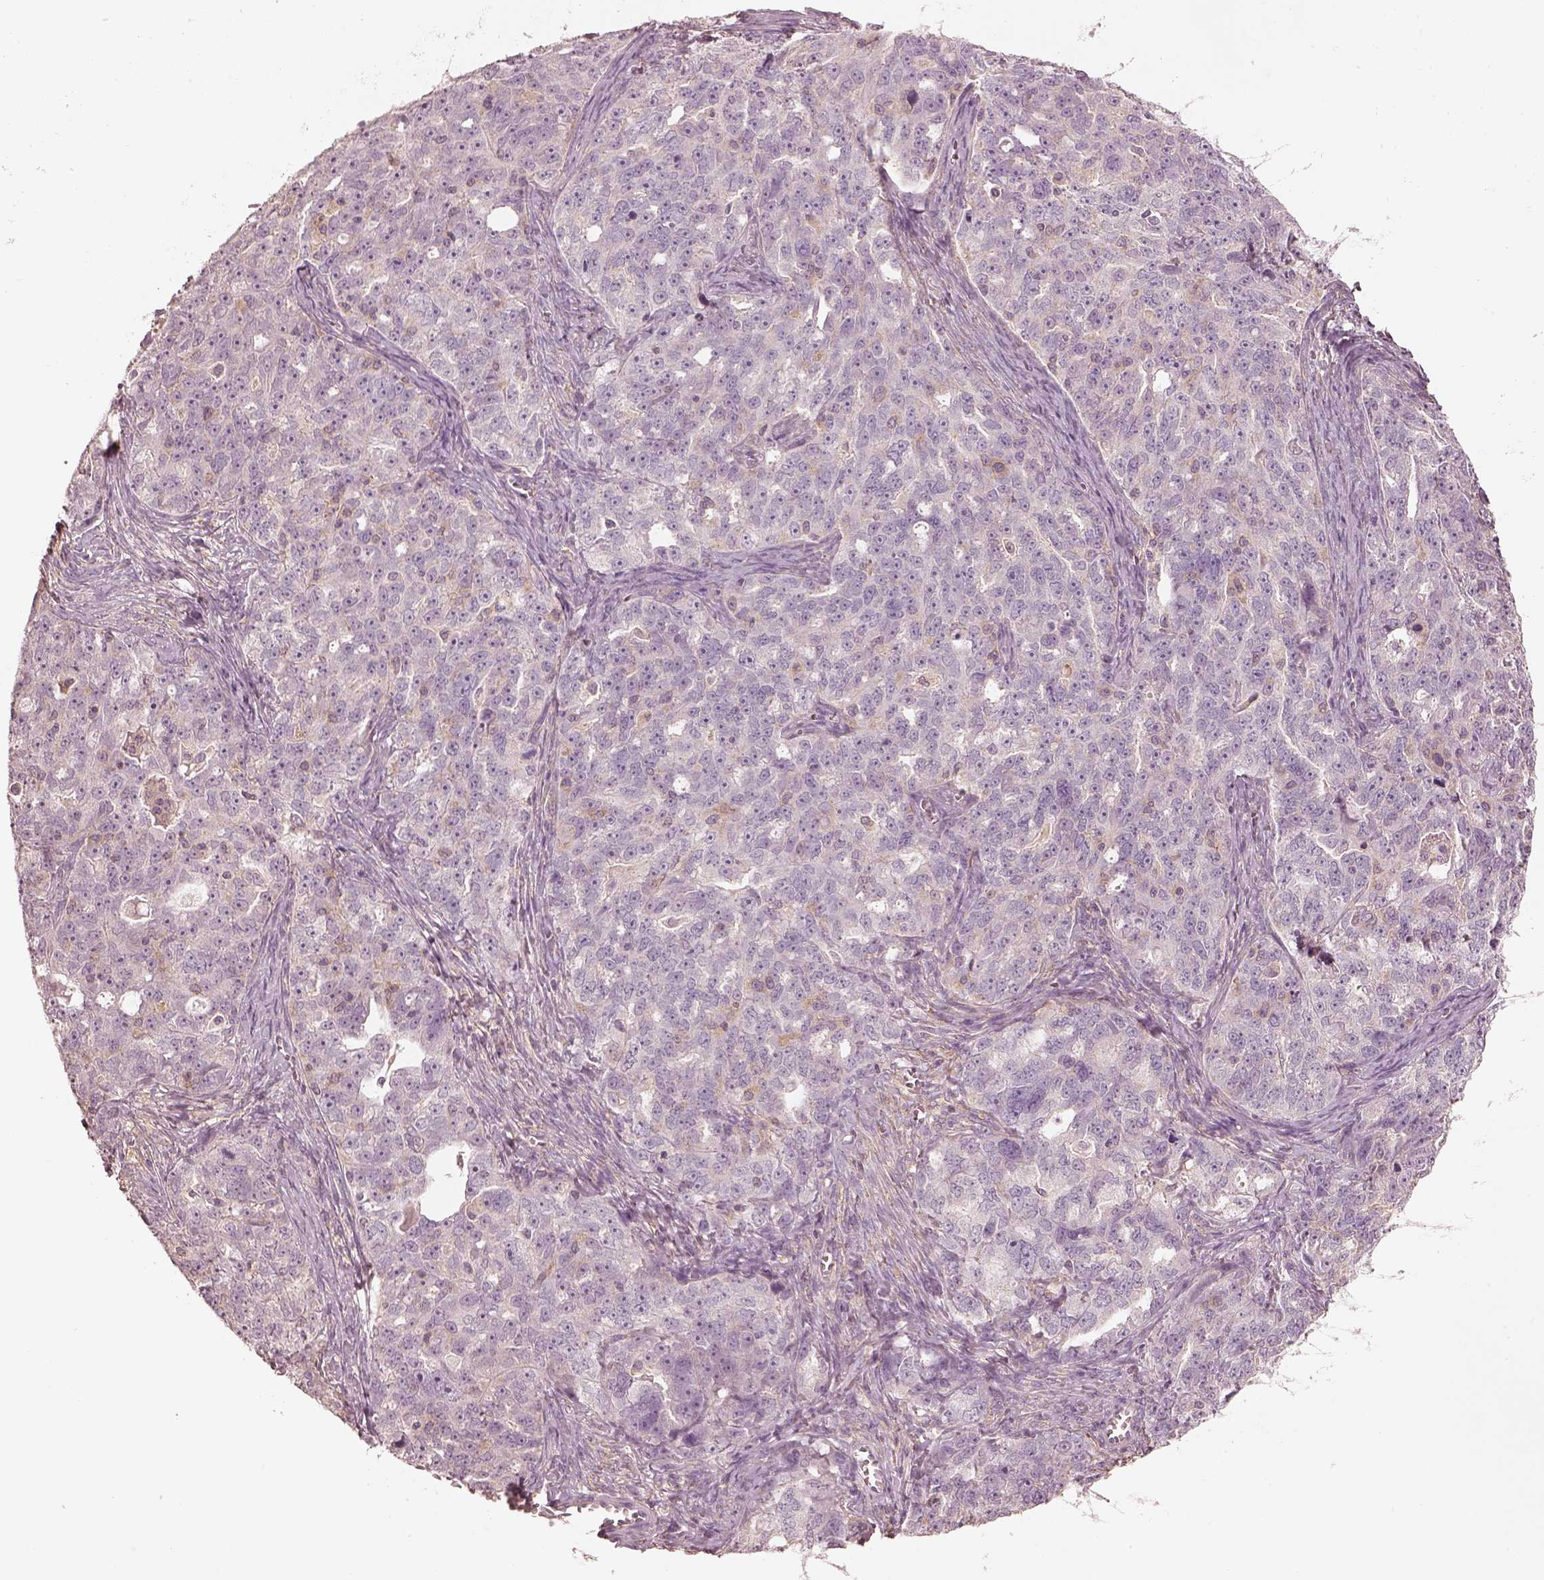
{"staining": {"intensity": "negative", "quantity": "none", "location": "none"}, "tissue": "ovarian cancer", "cell_type": "Tumor cells", "image_type": "cancer", "snomed": [{"axis": "morphology", "description": "Cystadenocarcinoma, serous, NOS"}, {"axis": "topography", "description": "Ovary"}], "caption": "IHC of human ovarian cancer exhibits no staining in tumor cells.", "gene": "PRKACG", "patient": {"sex": "female", "age": 51}}